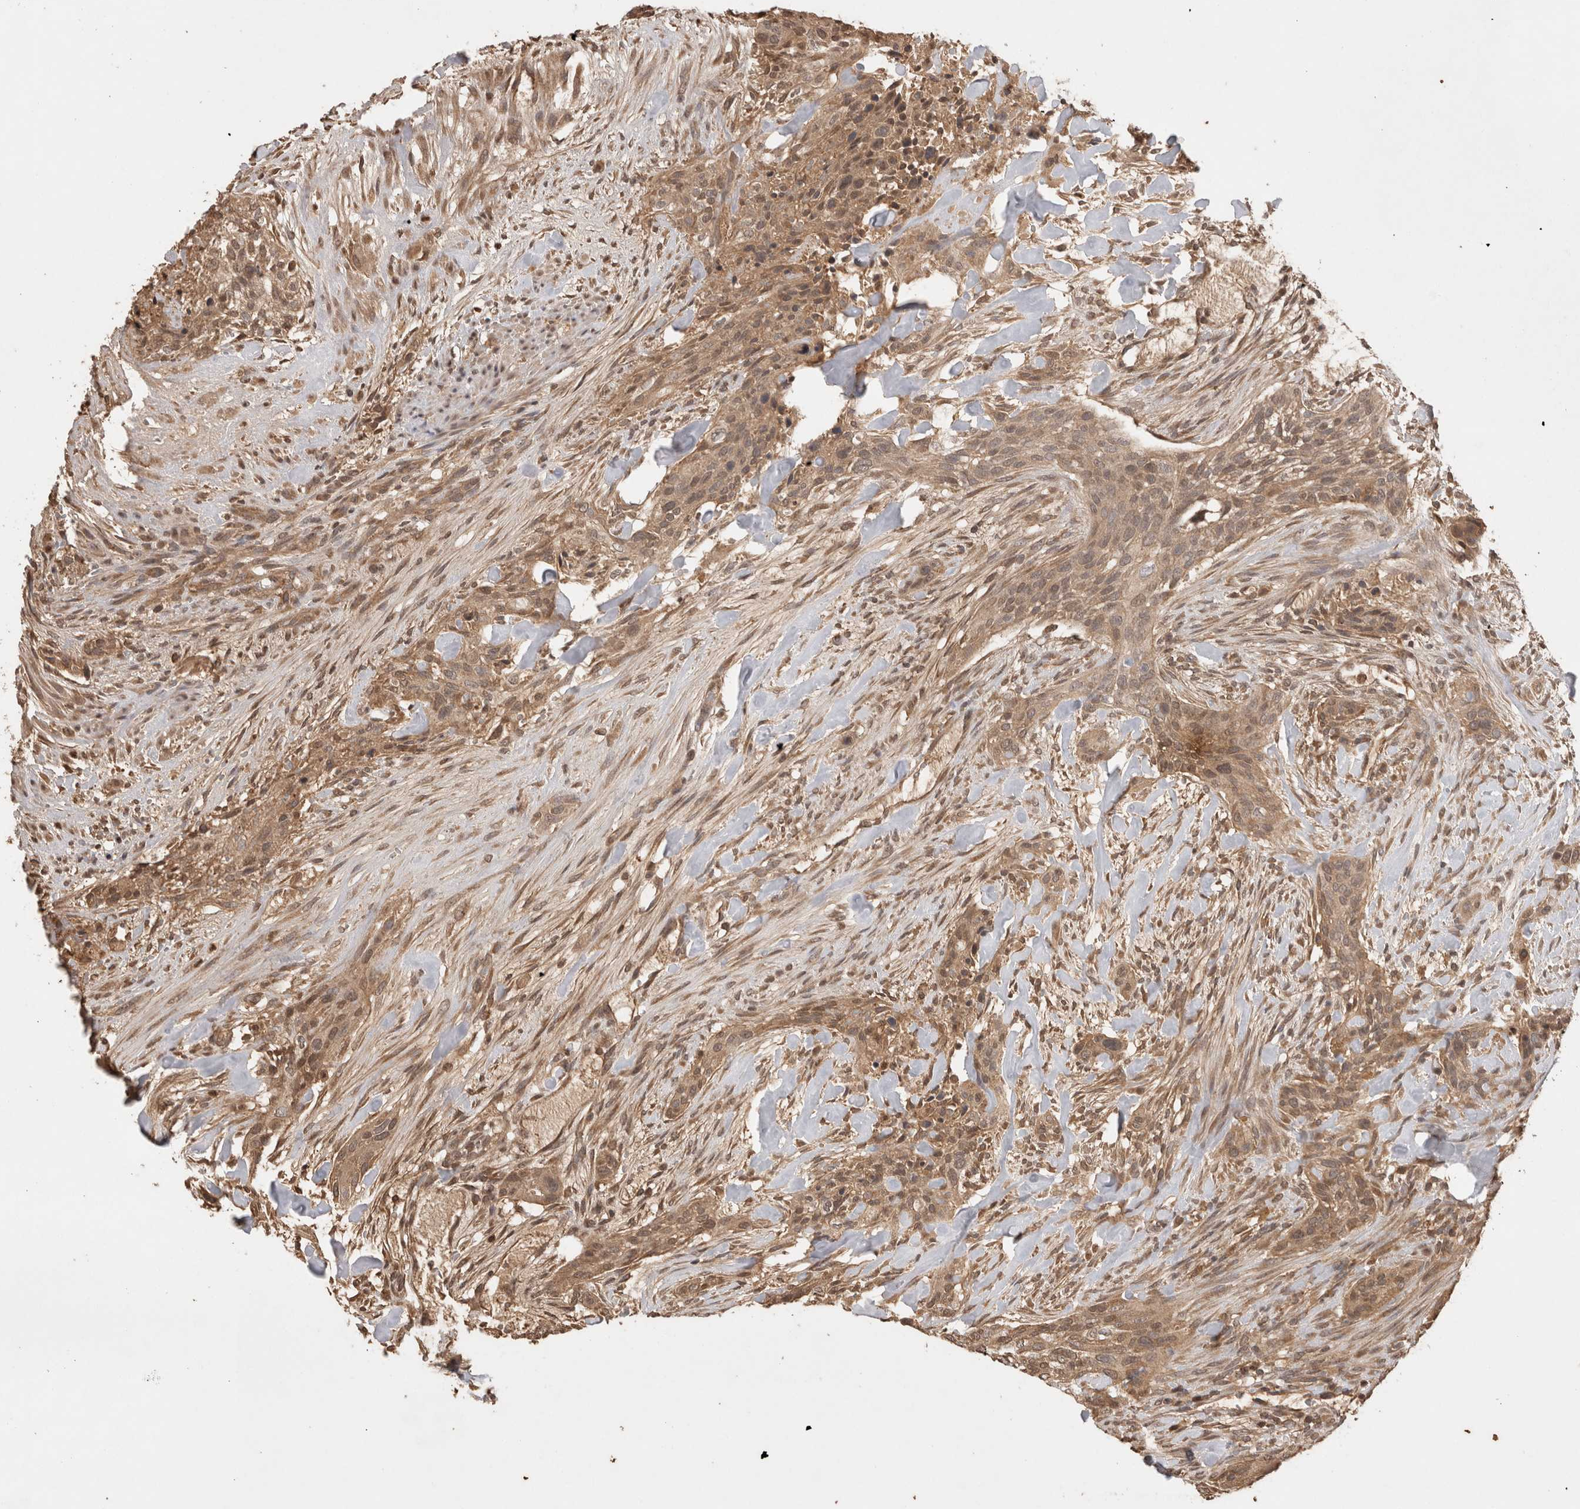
{"staining": {"intensity": "moderate", "quantity": ">75%", "location": "cytoplasmic/membranous"}, "tissue": "urothelial cancer", "cell_type": "Tumor cells", "image_type": "cancer", "snomed": [{"axis": "morphology", "description": "Urothelial carcinoma, High grade"}, {"axis": "topography", "description": "Urinary bladder"}], "caption": "Moderate cytoplasmic/membranous positivity is identified in approximately >75% of tumor cells in high-grade urothelial carcinoma.", "gene": "PRMT3", "patient": {"sex": "male", "age": 35}}